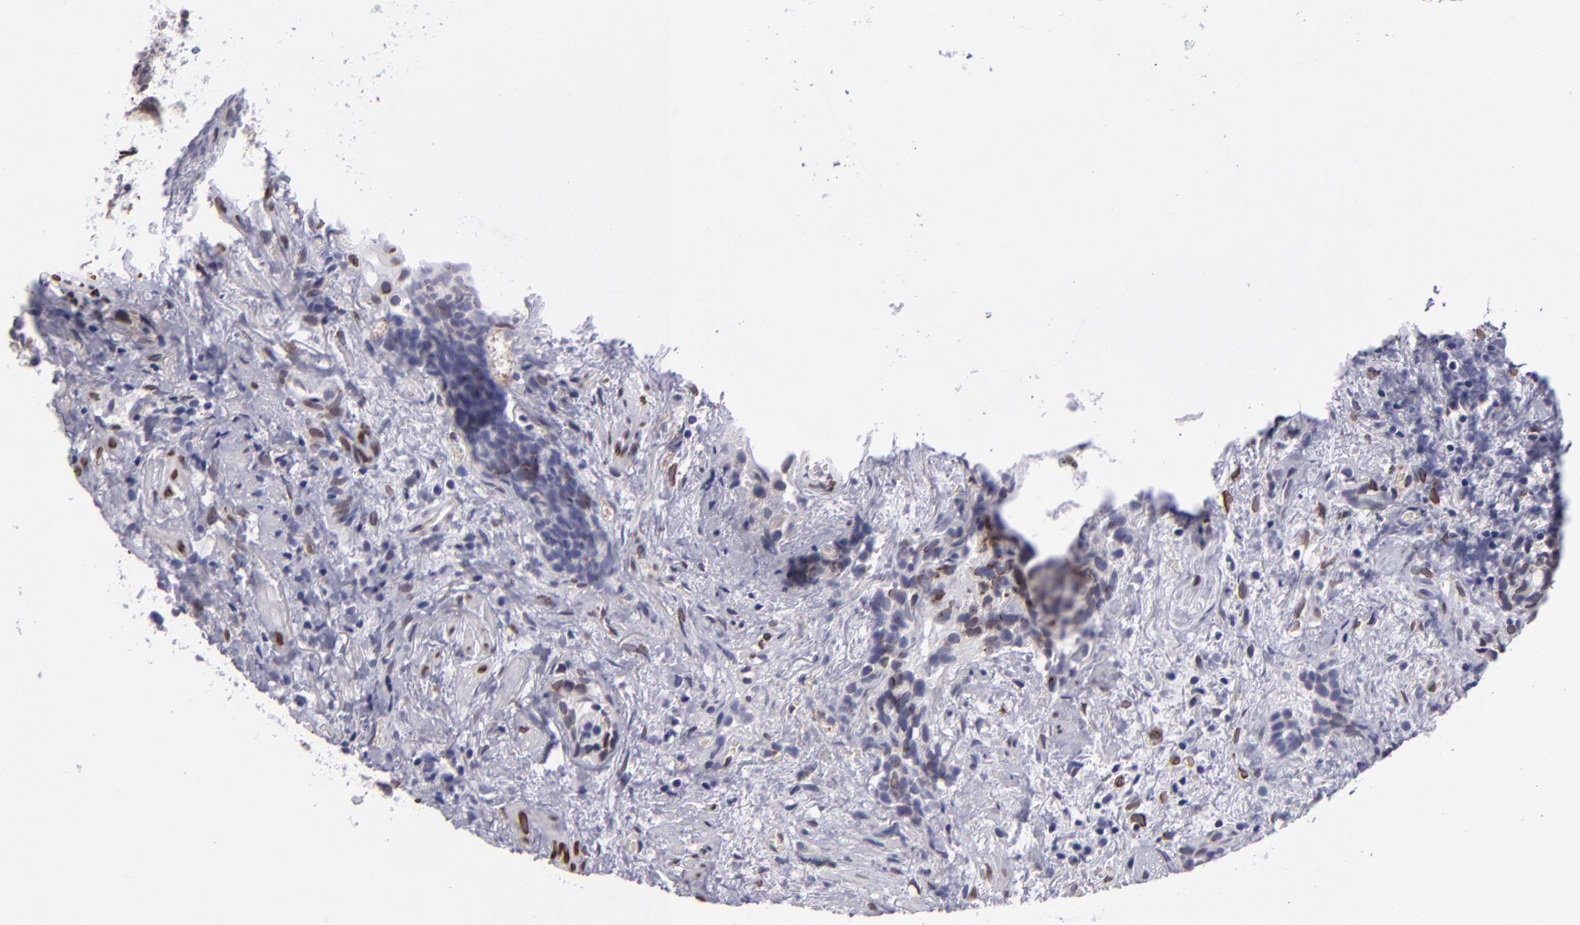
{"staining": {"intensity": "moderate", "quantity": "25%-75%", "location": "nuclear"}, "tissue": "urothelial cancer", "cell_type": "Tumor cells", "image_type": "cancer", "snomed": [{"axis": "morphology", "description": "Urothelial carcinoma, High grade"}, {"axis": "topography", "description": "Urinary bladder"}], "caption": "IHC micrograph of neoplastic tissue: human urothelial carcinoma (high-grade) stained using immunohistochemistry reveals medium levels of moderate protein expression localized specifically in the nuclear of tumor cells, appearing as a nuclear brown color.", "gene": "EMD", "patient": {"sex": "female", "age": 78}}